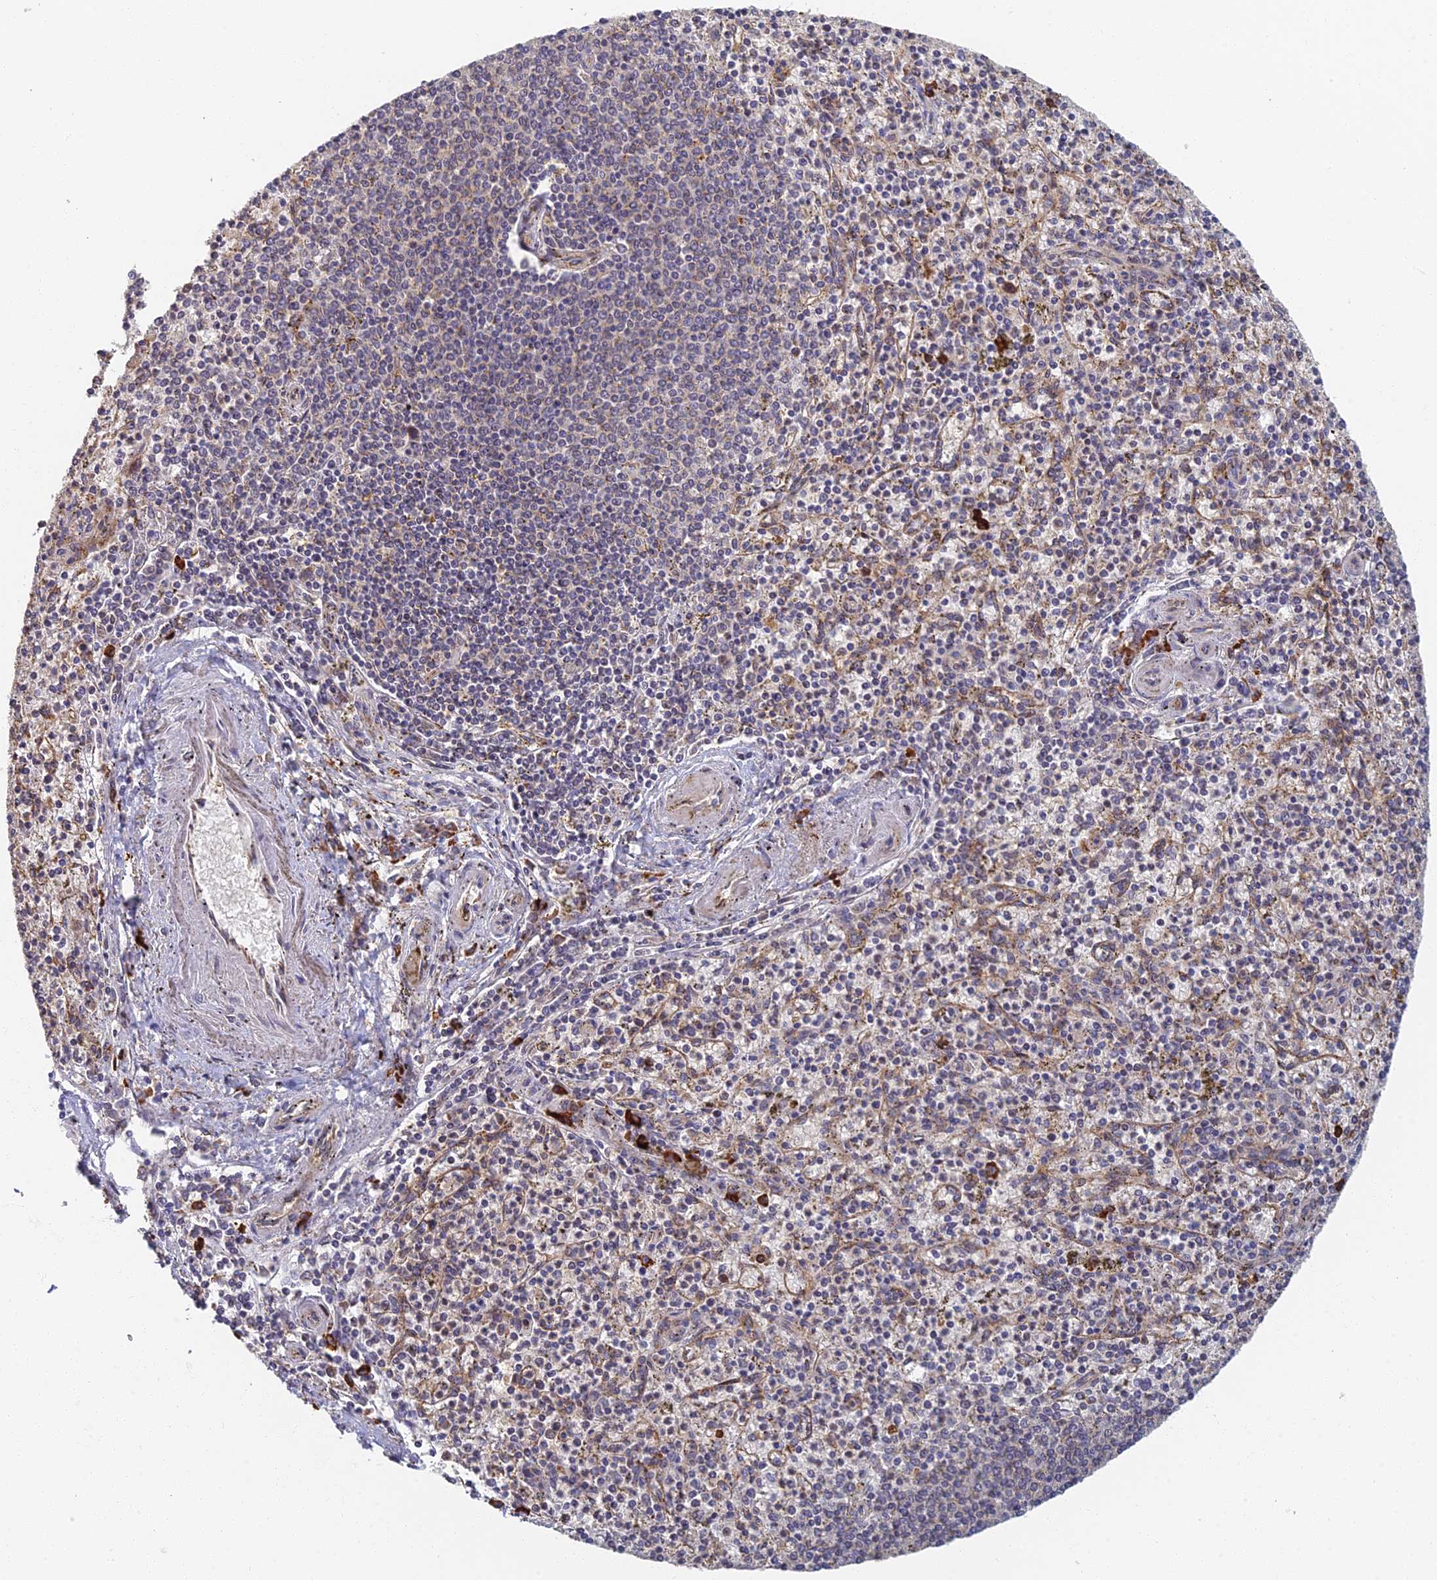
{"staining": {"intensity": "negative", "quantity": "none", "location": "none"}, "tissue": "spleen", "cell_type": "Cells in red pulp", "image_type": "normal", "snomed": [{"axis": "morphology", "description": "Normal tissue, NOS"}, {"axis": "topography", "description": "Spleen"}], "caption": "This is an immunohistochemistry (IHC) photomicrograph of benign human spleen. There is no staining in cells in red pulp.", "gene": "GPATCH1", "patient": {"sex": "male", "age": 72}}